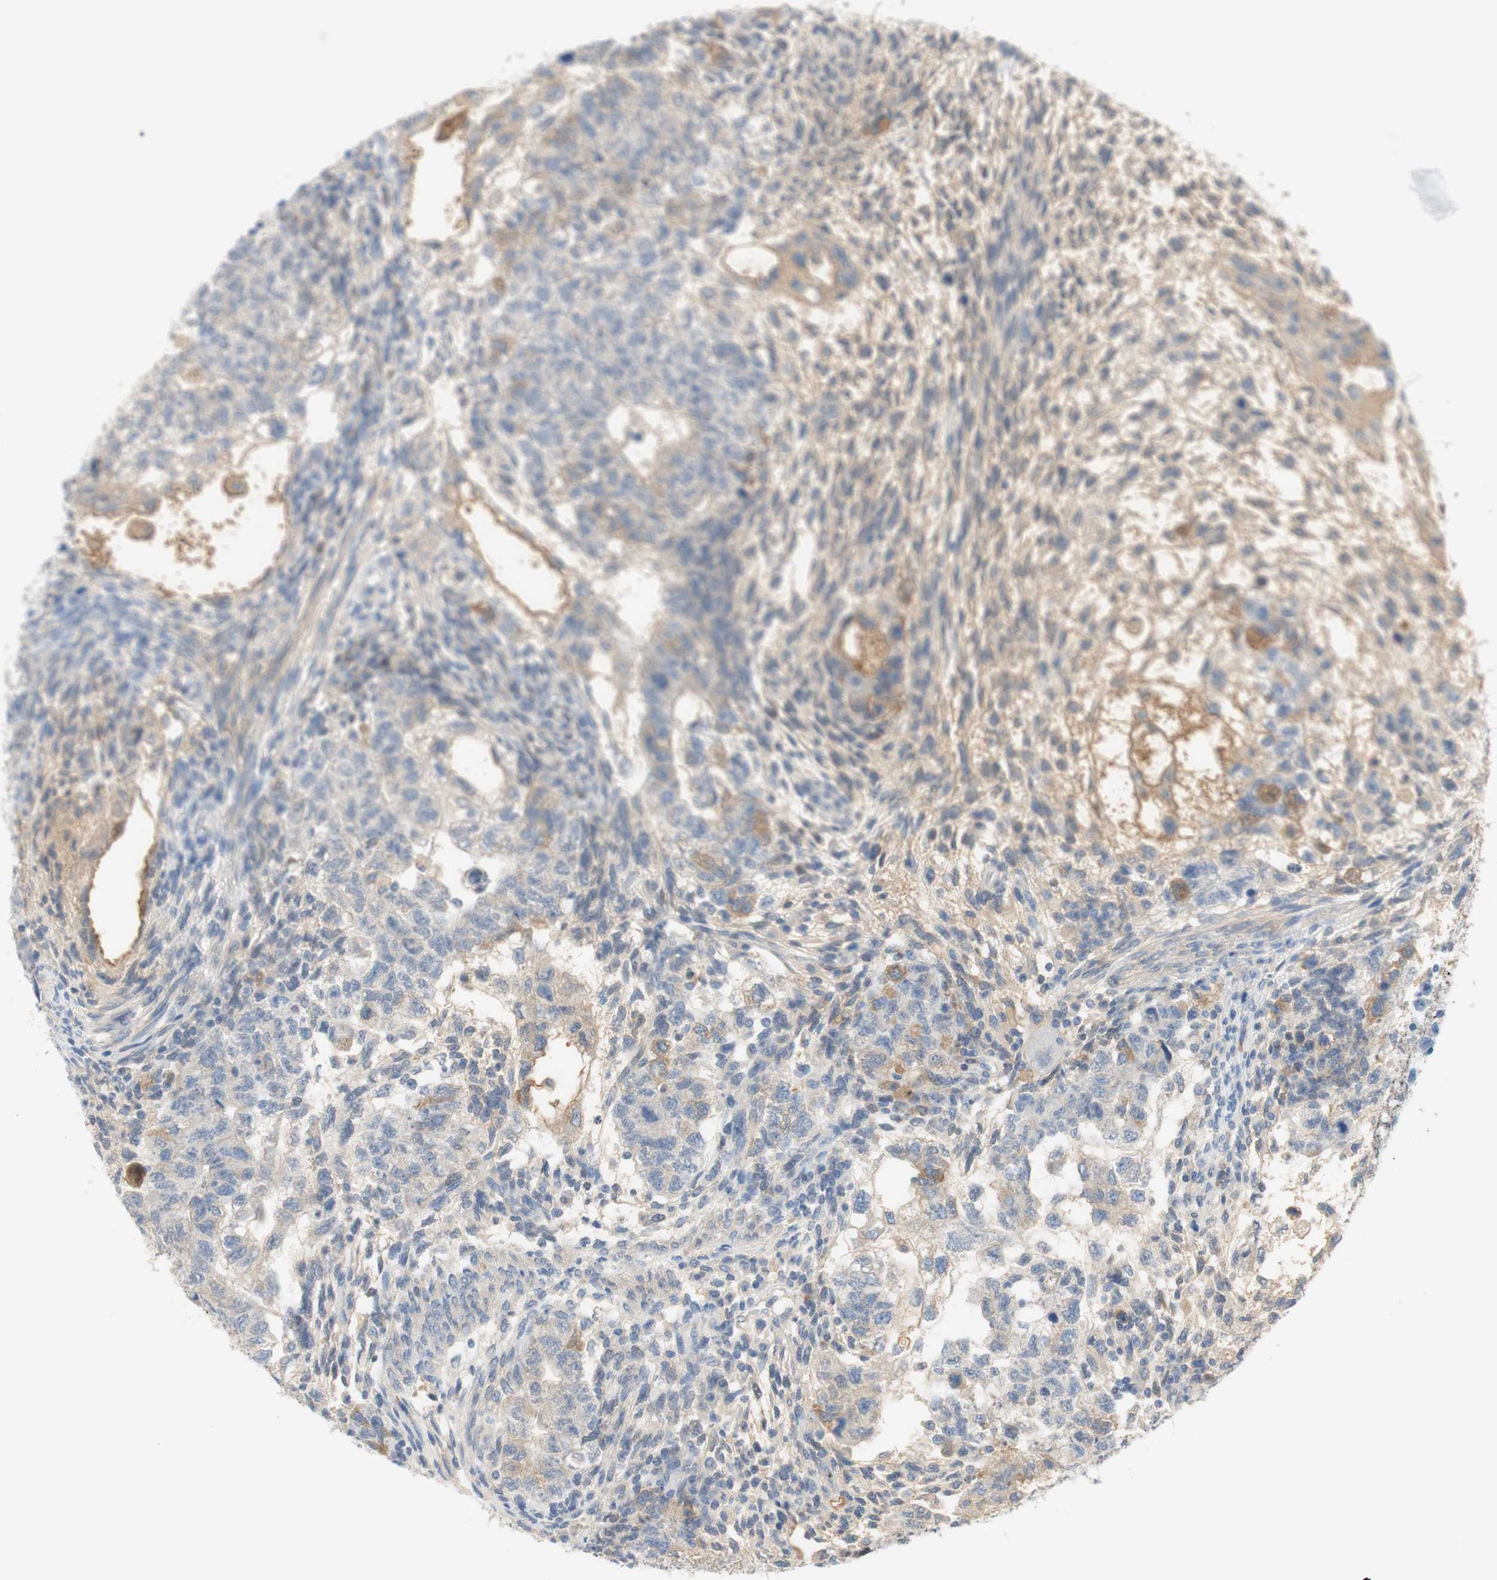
{"staining": {"intensity": "moderate", "quantity": "<25%", "location": "cytoplasmic/membranous"}, "tissue": "testis cancer", "cell_type": "Tumor cells", "image_type": "cancer", "snomed": [{"axis": "morphology", "description": "Normal tissue, NOS"}, {"axis": "morphology", "description": "Carcinoma, Embryonal, NOS"}, {"axis": "topography", "description": "Testis"}], "caption": "Immunohistochemistry (IHC) photomicrograph of human embryonal carcinoma (testis) stained for a protein (brown), which reveals low levels of moderate cytoplasmic/membranous positivity in approximately <25% of tumor cells.", "gene": "SELENBP1", "patient": {"sex": "male", "age": 36}}